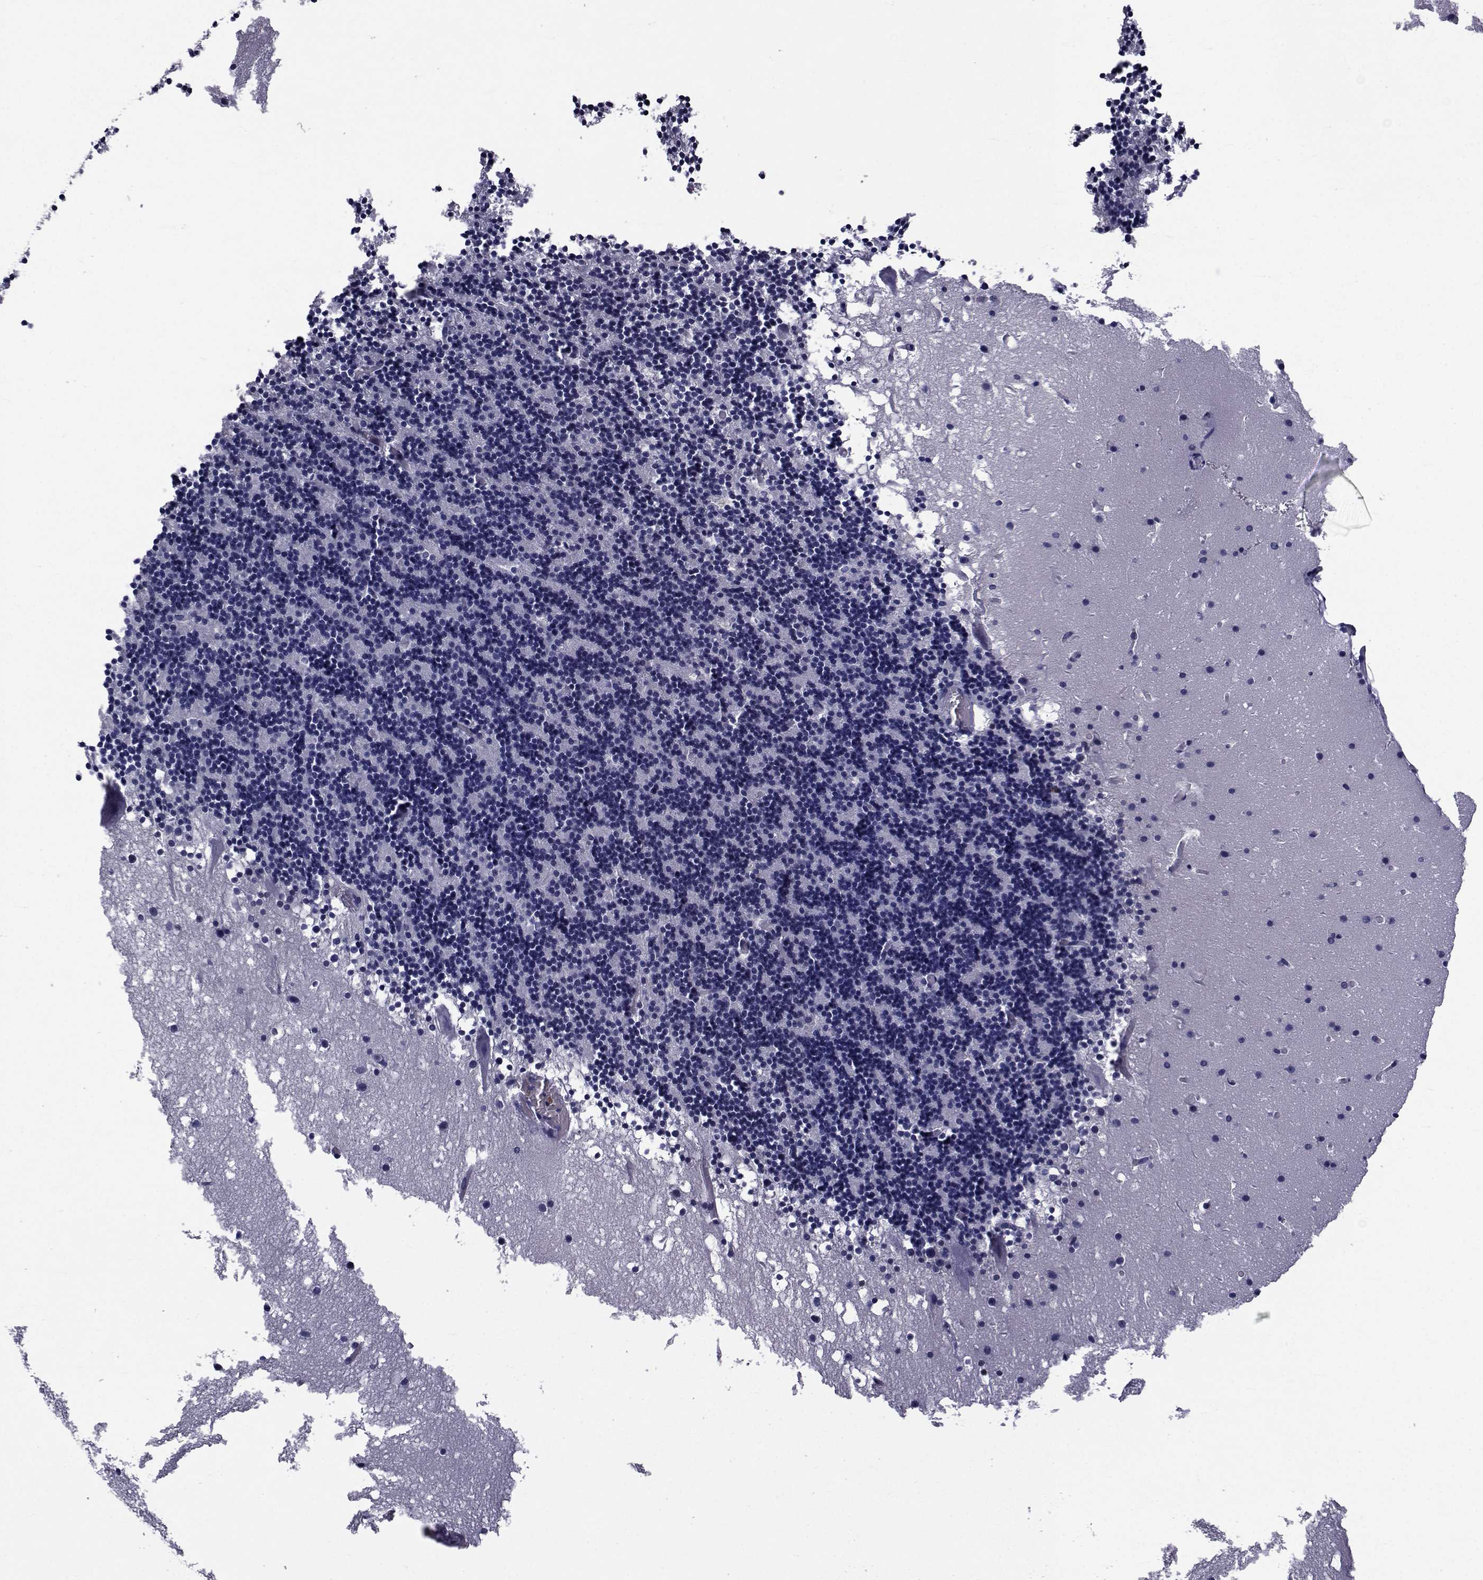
{"staining": {"intensity": "negative", "quantity": "none", "location": "none"}, "tissue": "cerebellum", "cell_type": "Cells in granular layer", "image_type": "normal", "snomed": [{"axis": "morphology", "description": "Normal tissue, NOS"}, {"axis": "topography", "description": "Cerebellum"}], "caption": "Immunohistochemistry image of unremarkable cerebellum stained for a protein (brown), which displays no positivity in cells in granular layer. The staining was performed using DAB to visualize the protein expression in brown, while the nuclei were stained in blue with hematoxylin (Magnification: 20x).", "gene": "SLC30A10", "patient": {"sex": "male", "age": 37}}